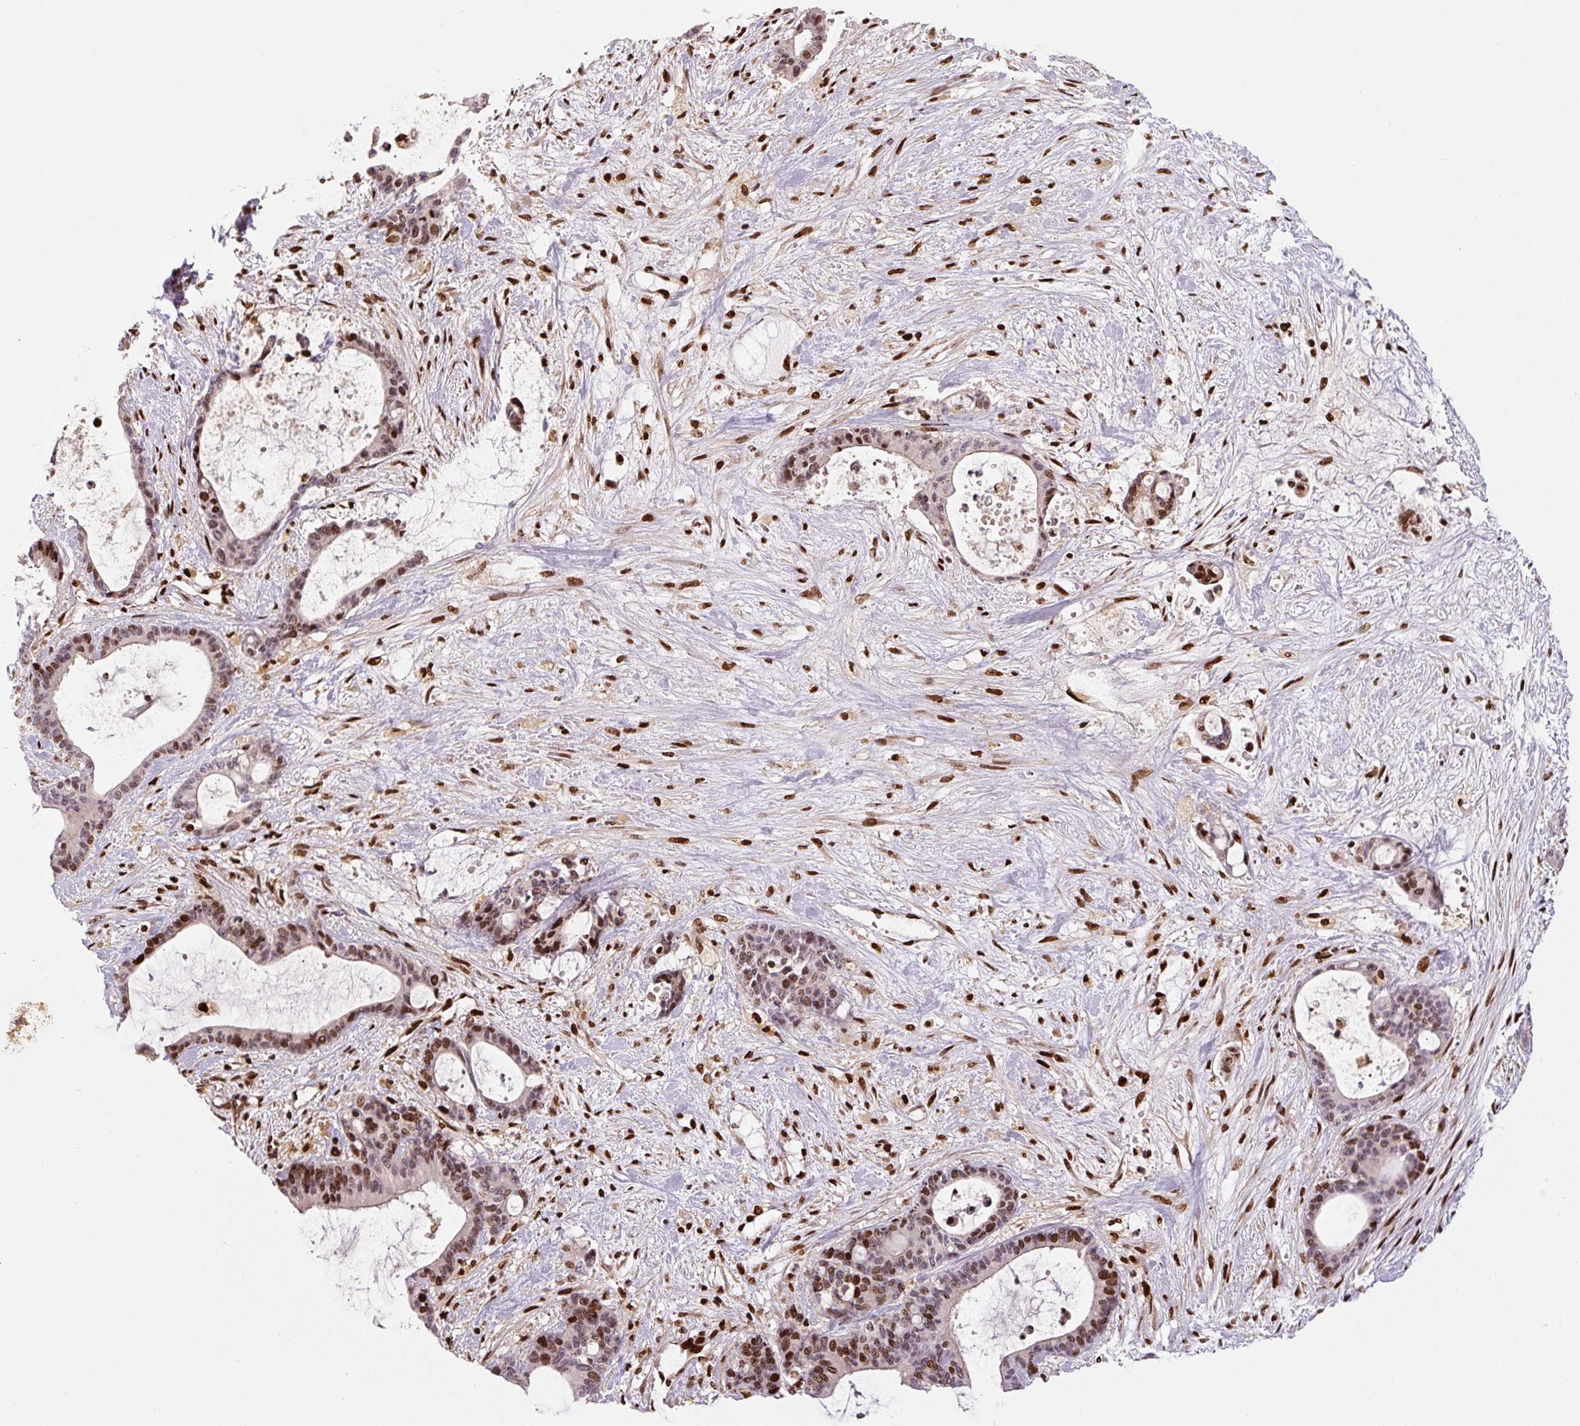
{"staining": {"intensity": "moderate", "quantity": "25%-75%", "location": "nuclear"}, "tissue": "liver cancer", "cell_type": "Tumor cells", "image_type": "cancer", "snomed": [{"axis": "morphology", "description": "Normal tissue, NOS"}, {"axis": "morphology", "description": "Cholangiocarcinoma"}, {"axis": "topography", "description": "Liver"}, {"axis": "topography", "description": "Peripheral nerve tissue"}], "caption": "This is a micrograph of immunohistochemistry staining of liver cholangiocarcinoma, which shows moderate expression in the nuclear of tumor cells.", "gene": "PYDC2", "patient": {"sex": "female", "age": 73}}